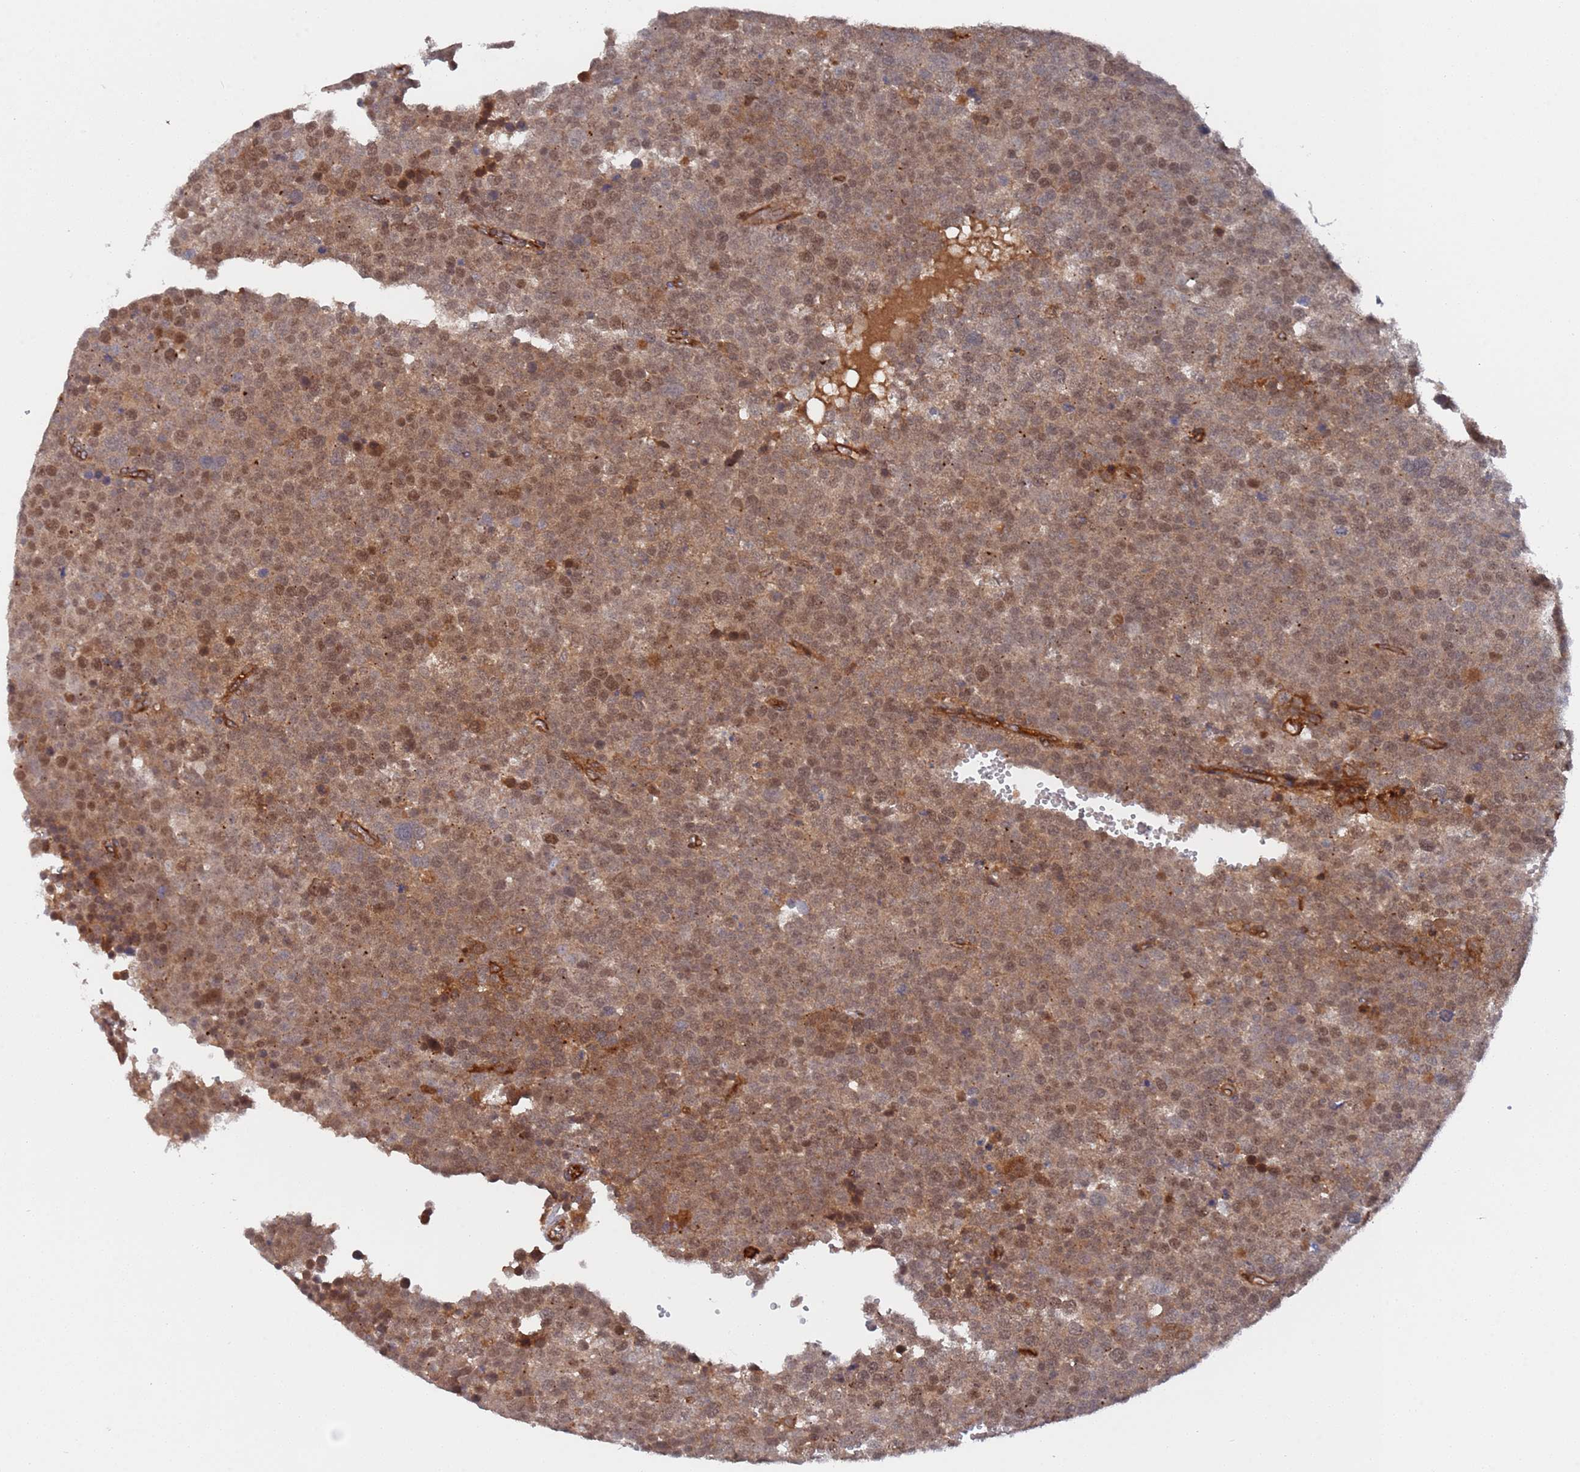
{"staining": {"intensity": "moderate", "quantity": ">75%", "location": "cytoplasmic/membranous,nuclear"}, "tissue": "testis cancer", "cell_type": "Tumor cells", "image_type": "cancer", "snomed": [{"axis": "morphology", "description": "Seminoma, NOS"}, {"axis": "topography", "description": "Testis"}], "caption": "The micrograph reveals staining of testis seminoma, revealing moderate cytoplasmic/membranous and nuclear protein staining (brown color) within tumor cells. The protein of interest is shown in brown color, while the nuclei are stained blue.", "gene": "DDX60", "patient": {"sex": "male", "age": 71}}